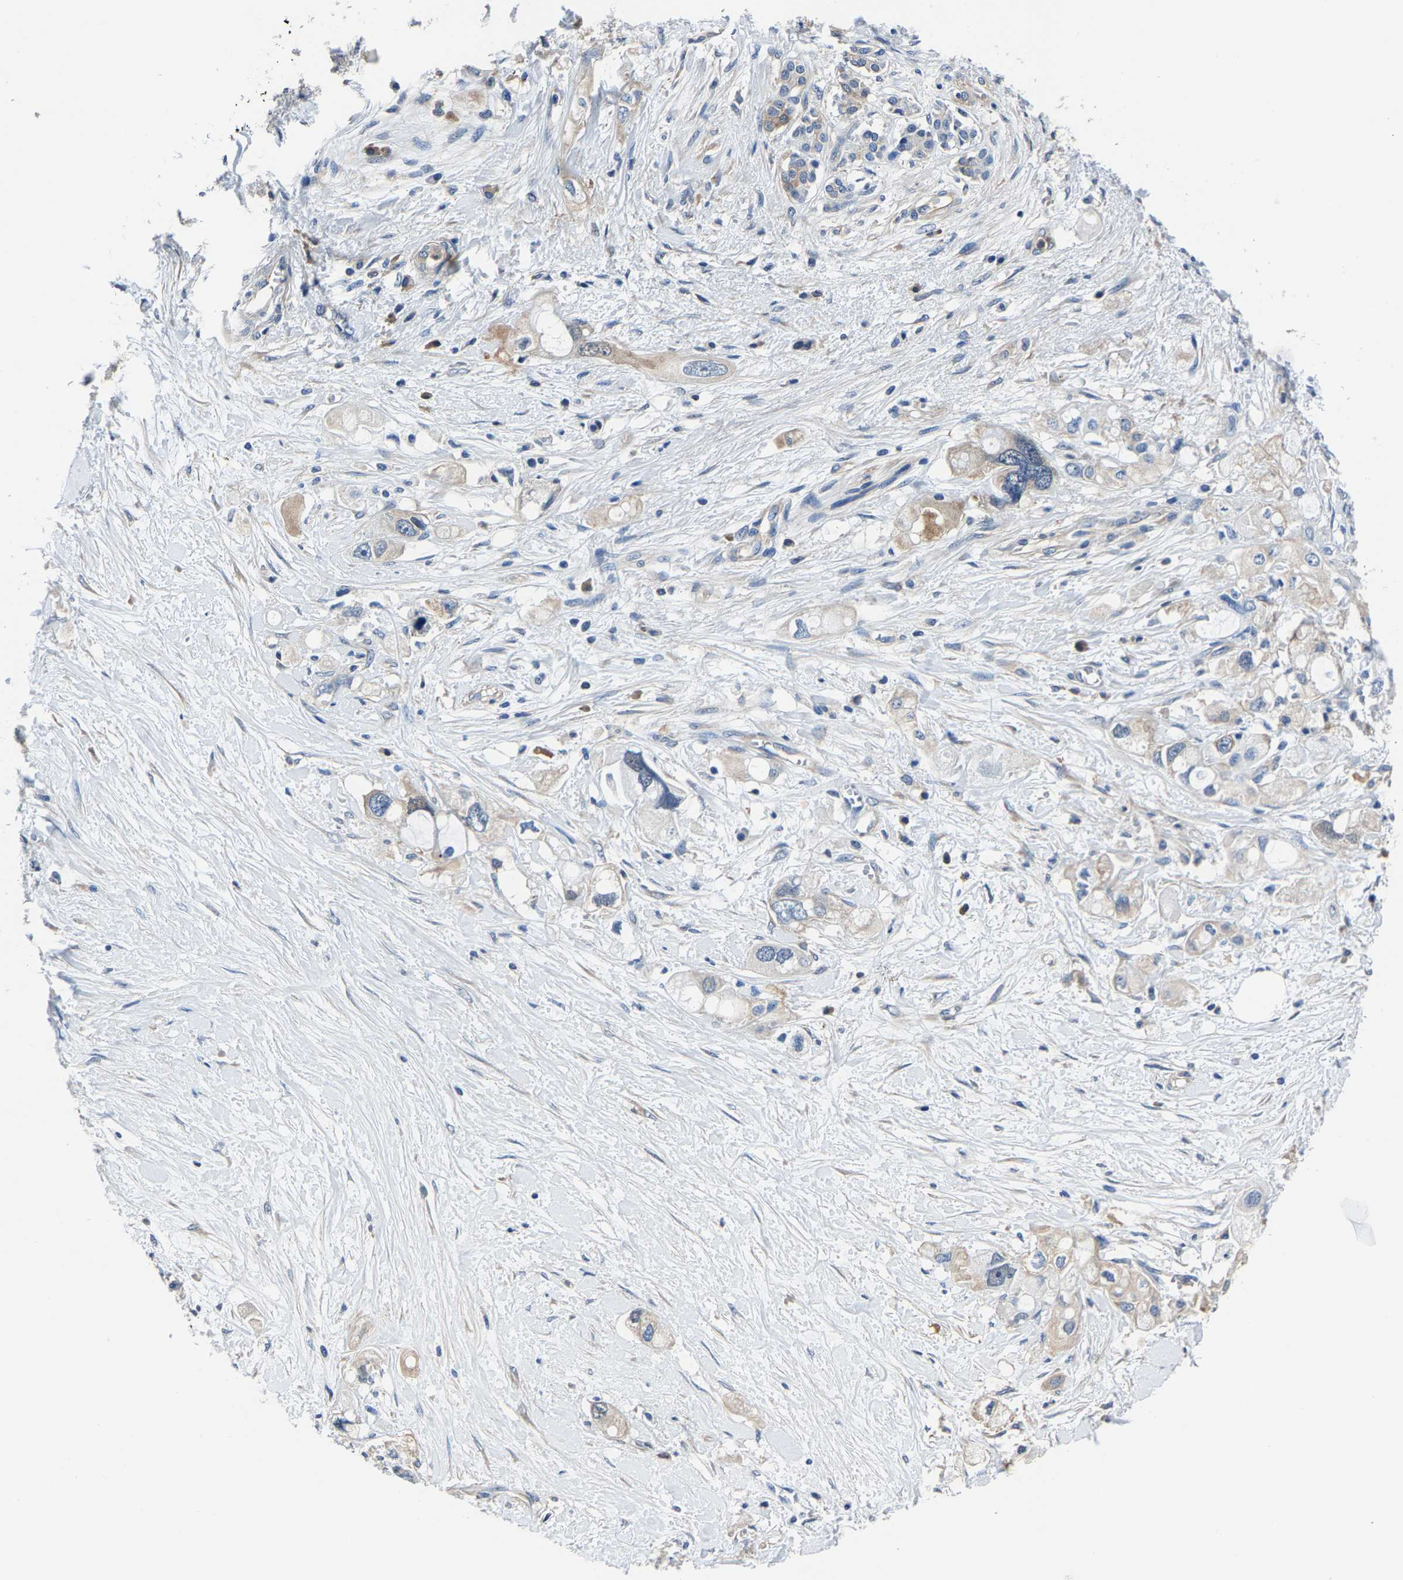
{"staining": {"intensity": "negative", "quantity": "none", "location": "none"}, "tissue": "pancreatic cancer", "cell_type": "Tumor cells", "image_type": "cancer", "snomed": [{"axis": "morphology", "description": "Adenocarcinoma, NOS"}, {"axis": "topography", "description": "Pancreas"}], "caption": "An immunohistochemistry (IHC) photomicrograph of pancreatic adenocarcinoma is shown. There is no staining in tumor cells of pancreatic adenocarcinoma. (DAB immunohistochemistry visualized using brightfield microscopy, high magnification).", "gene": "ALDOB", "patient": {"sex": "female", "age": 56}}